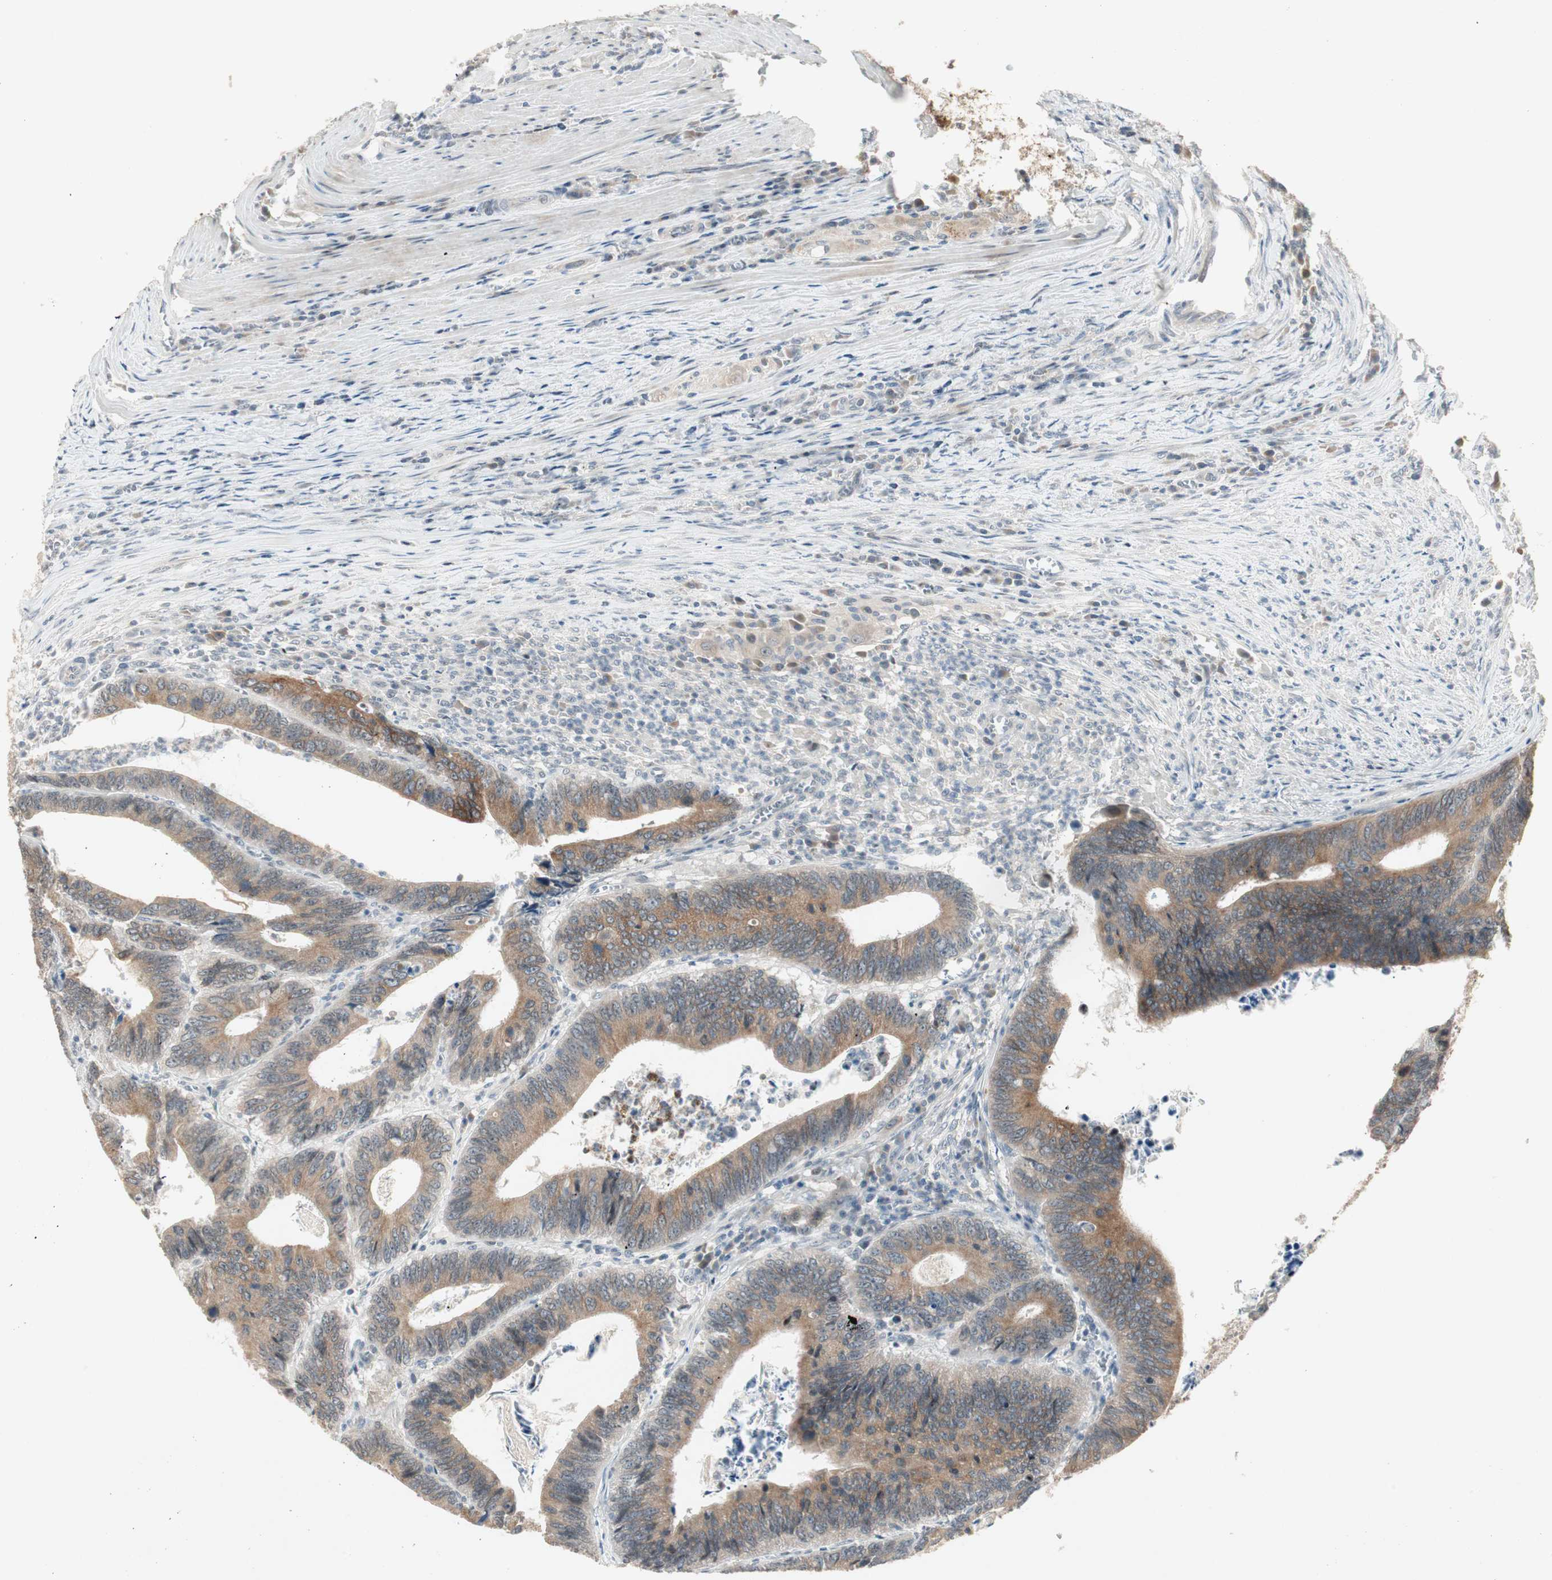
{"staining": {"intensity": "moderate", "quantity": ">75%", "location": "cytoplasmic/membranous"}, "tissue": "colorectal cancer", "cell_type": "Tumor cells", "image_type": "cancer", "snomed": [{"axis": "morphology", "description": "Adenocarcinoma, NOS"}, {"axis": "topography", "description": "Colon"}], "caption": "IHC micrograph of colorectal cancer (adenocarcinoma) stained for a protein (brown), which displays medium levels of moderate cytoplasmic/membranous expression in about >75% of tumor cells.", "gene": "ACSL5", "patient": {"sex": "male", "age": 72}}